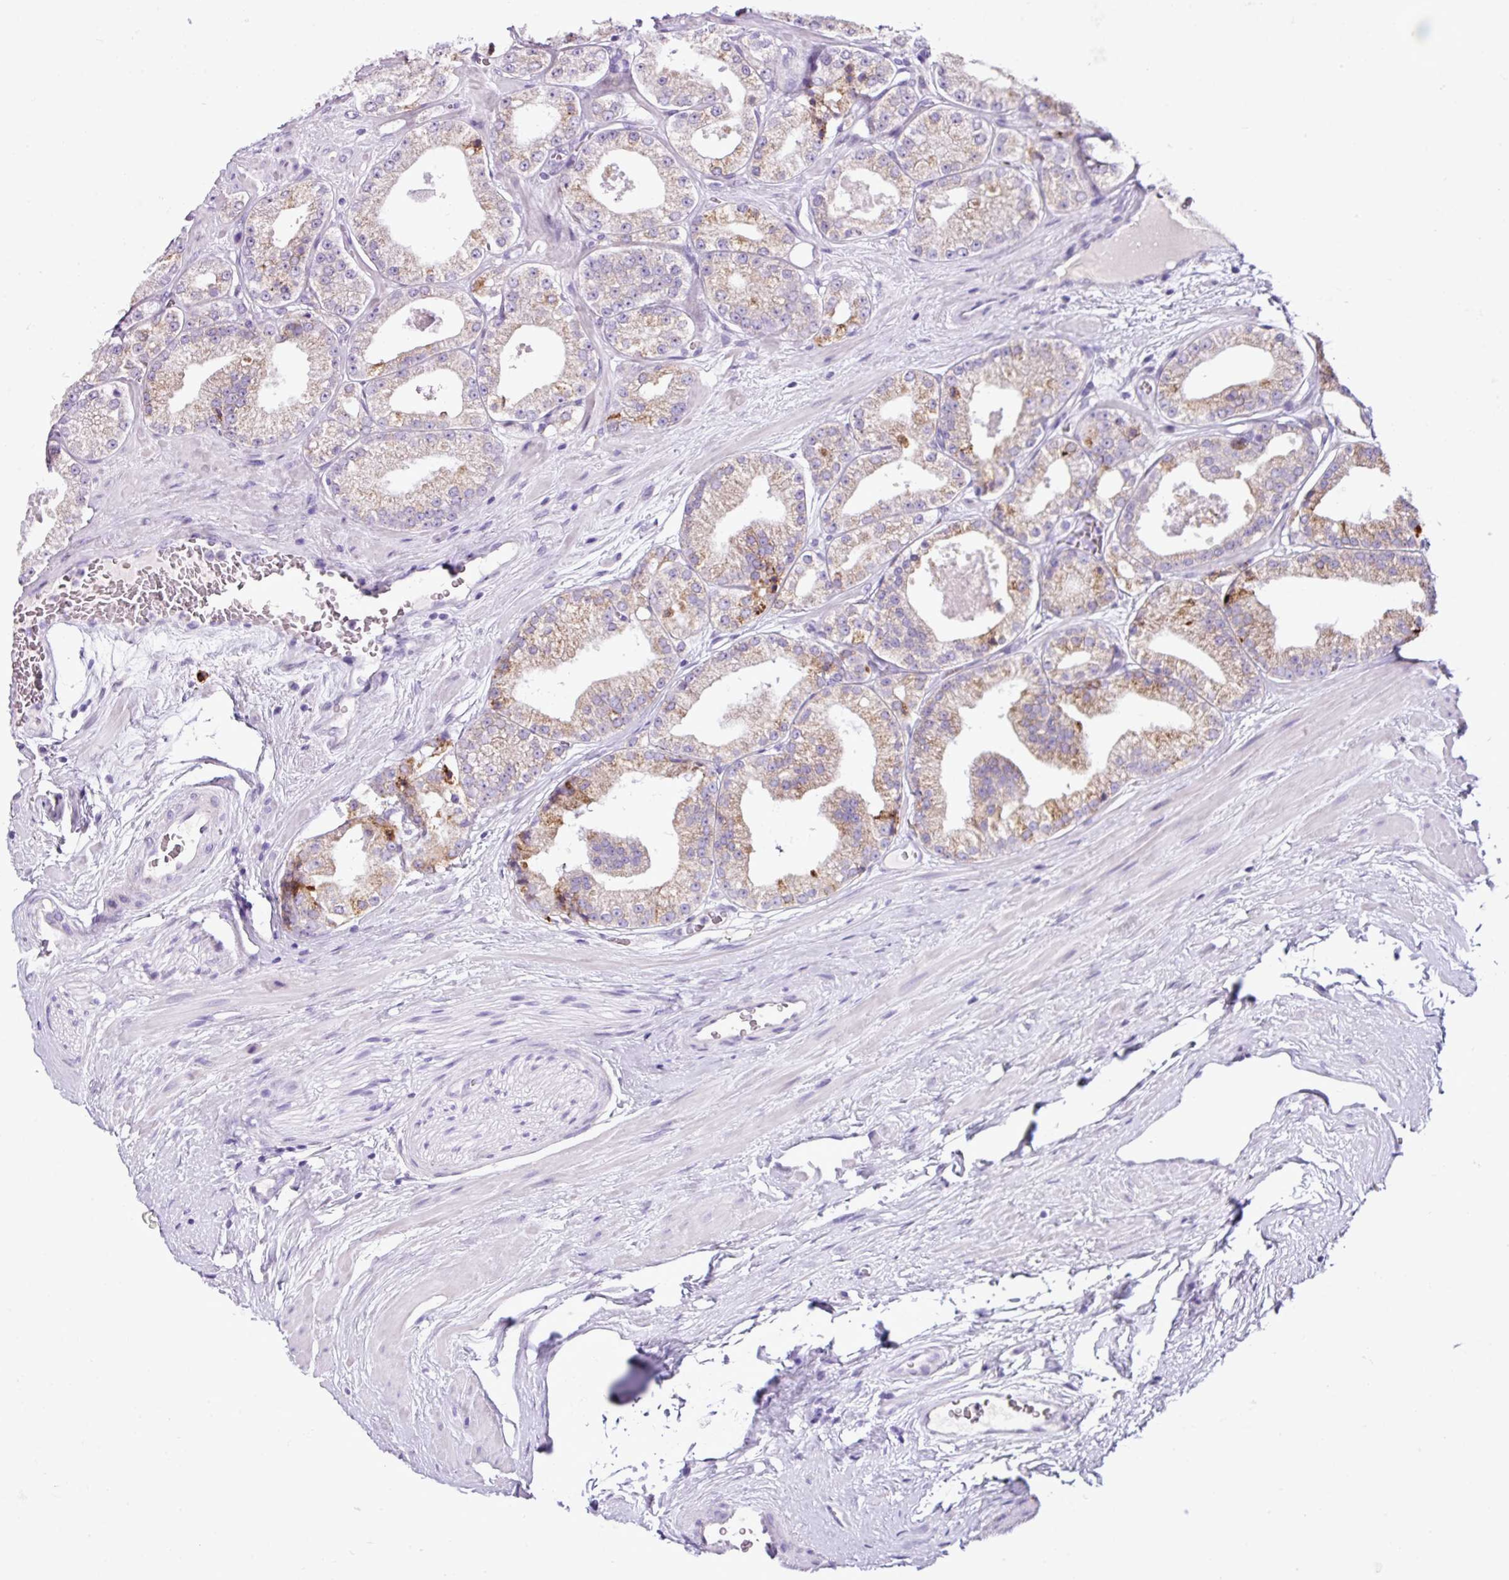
{"staining": {"intensity": "weak", "quantity": "25%-75%", "location": "cytoplasmic/membranous"}, "tissue": "prostate cancer", "cell_type": "Tumor cells", "image_type": "cancer", "snomed": [{"axis": "morphology", "description": "Adenocarcinoma, High grade"}, {"axis": "topography", "description": "Prostate"}], "caption": "Tumor cells display low levels of weak cytoplasmic/membranous positivity in about 25%-75% of cells in human high-grade adenocarcinoma (prostate).", "gene": "RGS21", "patient": {"sex": "male", "age": 68}}